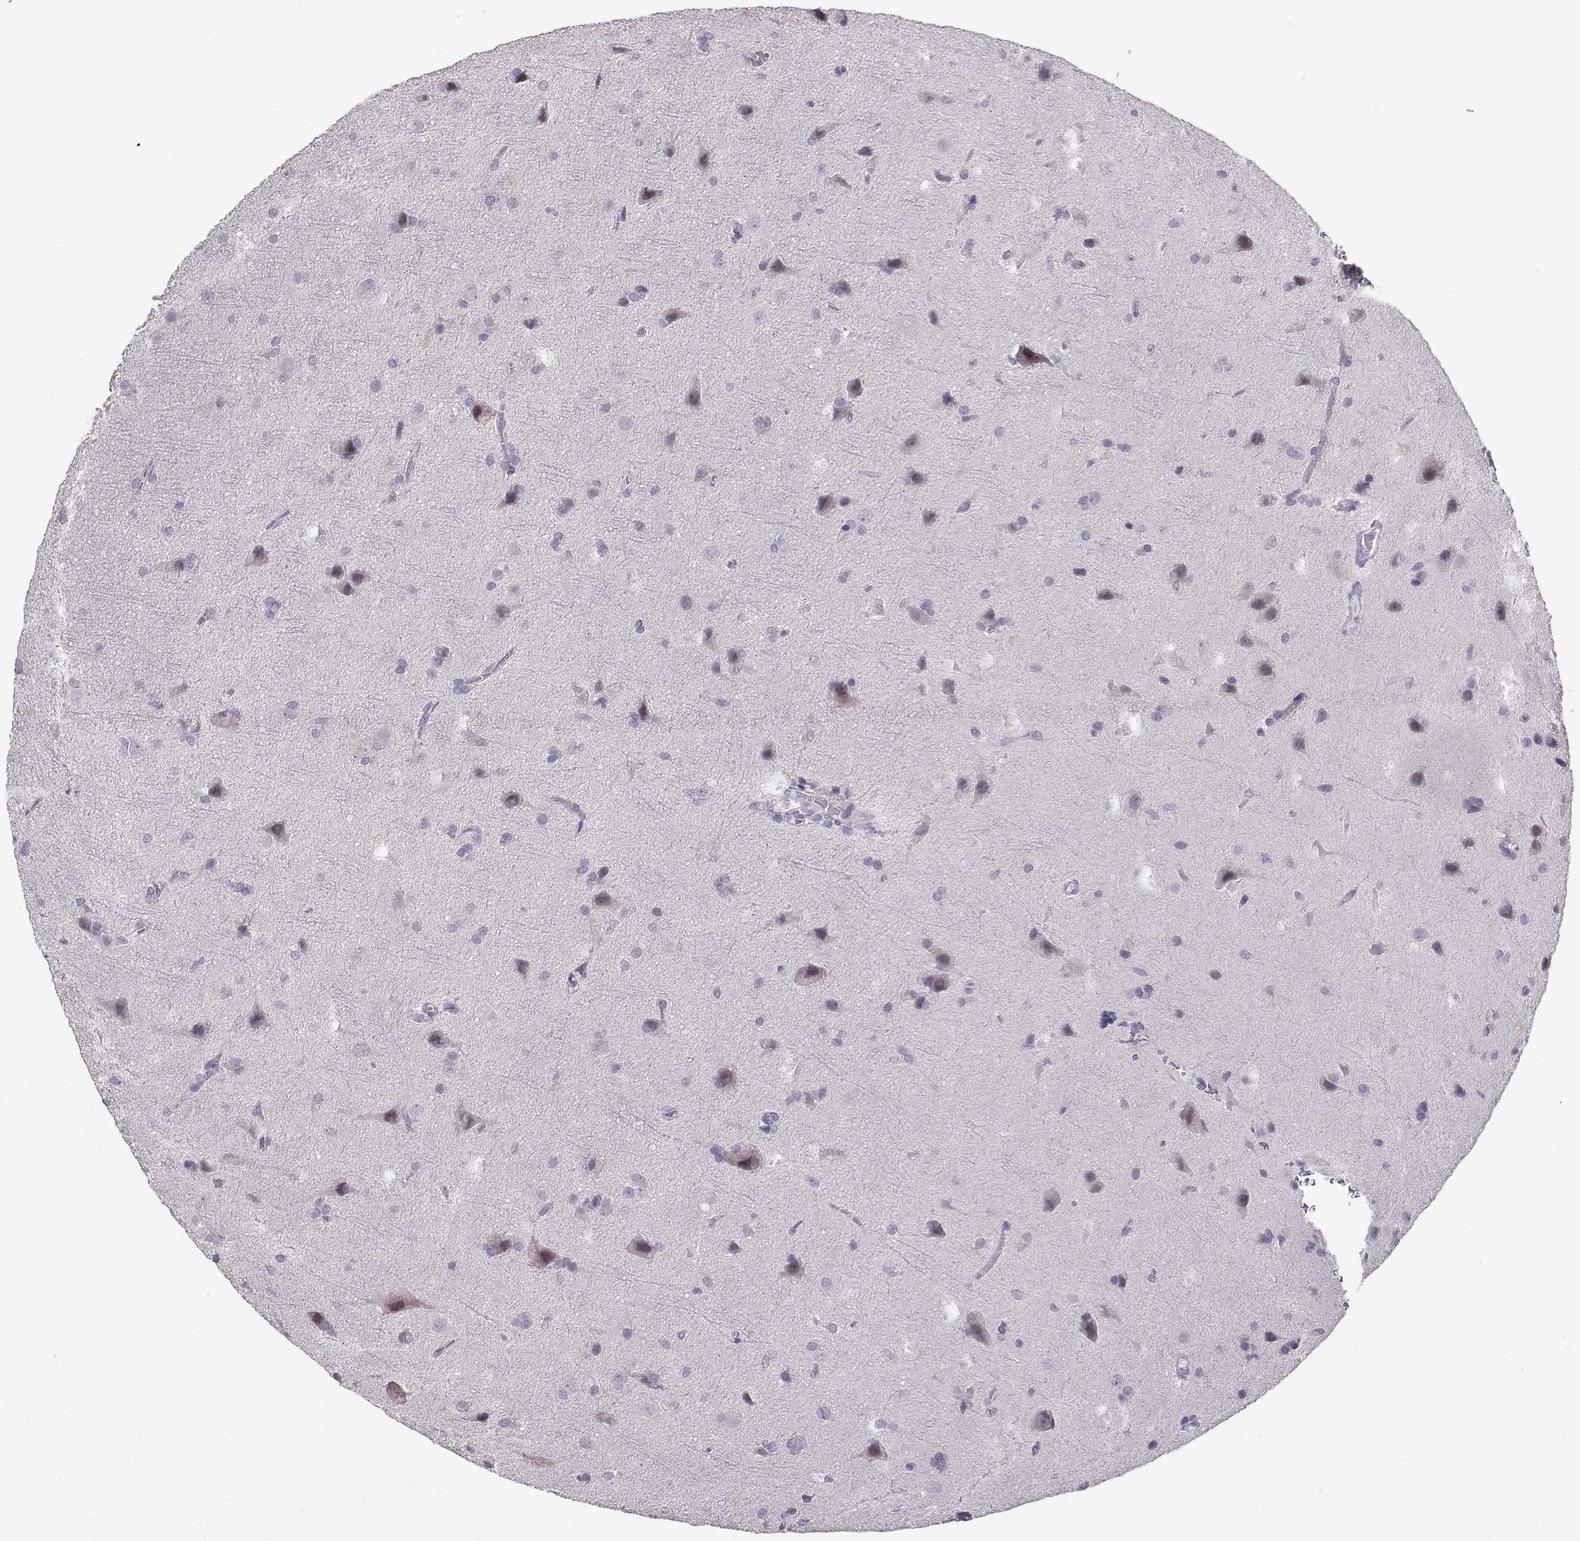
{"staining": {"intensity": "negative", "quantity": "none", "location": "none"}, "tissue": "glioma", "cell_type": "Tumor cells", "image_type": "cancer", "snomed": [{"axis": "morphology", "description": "Glioma, malignant, Low grade"}, {"axis": "topography", "description": "Brain"}], "caption": "Immunohistochemical staining of malignant glioma (low-grade) shows no significant expression in tumor cells. (Brightfield microscopy of DAB (3,3'-diaminobenzidine) IHC at high magnification).", "gene": "RHOXF2", "patient": {"sex": "male", "age": 58}}